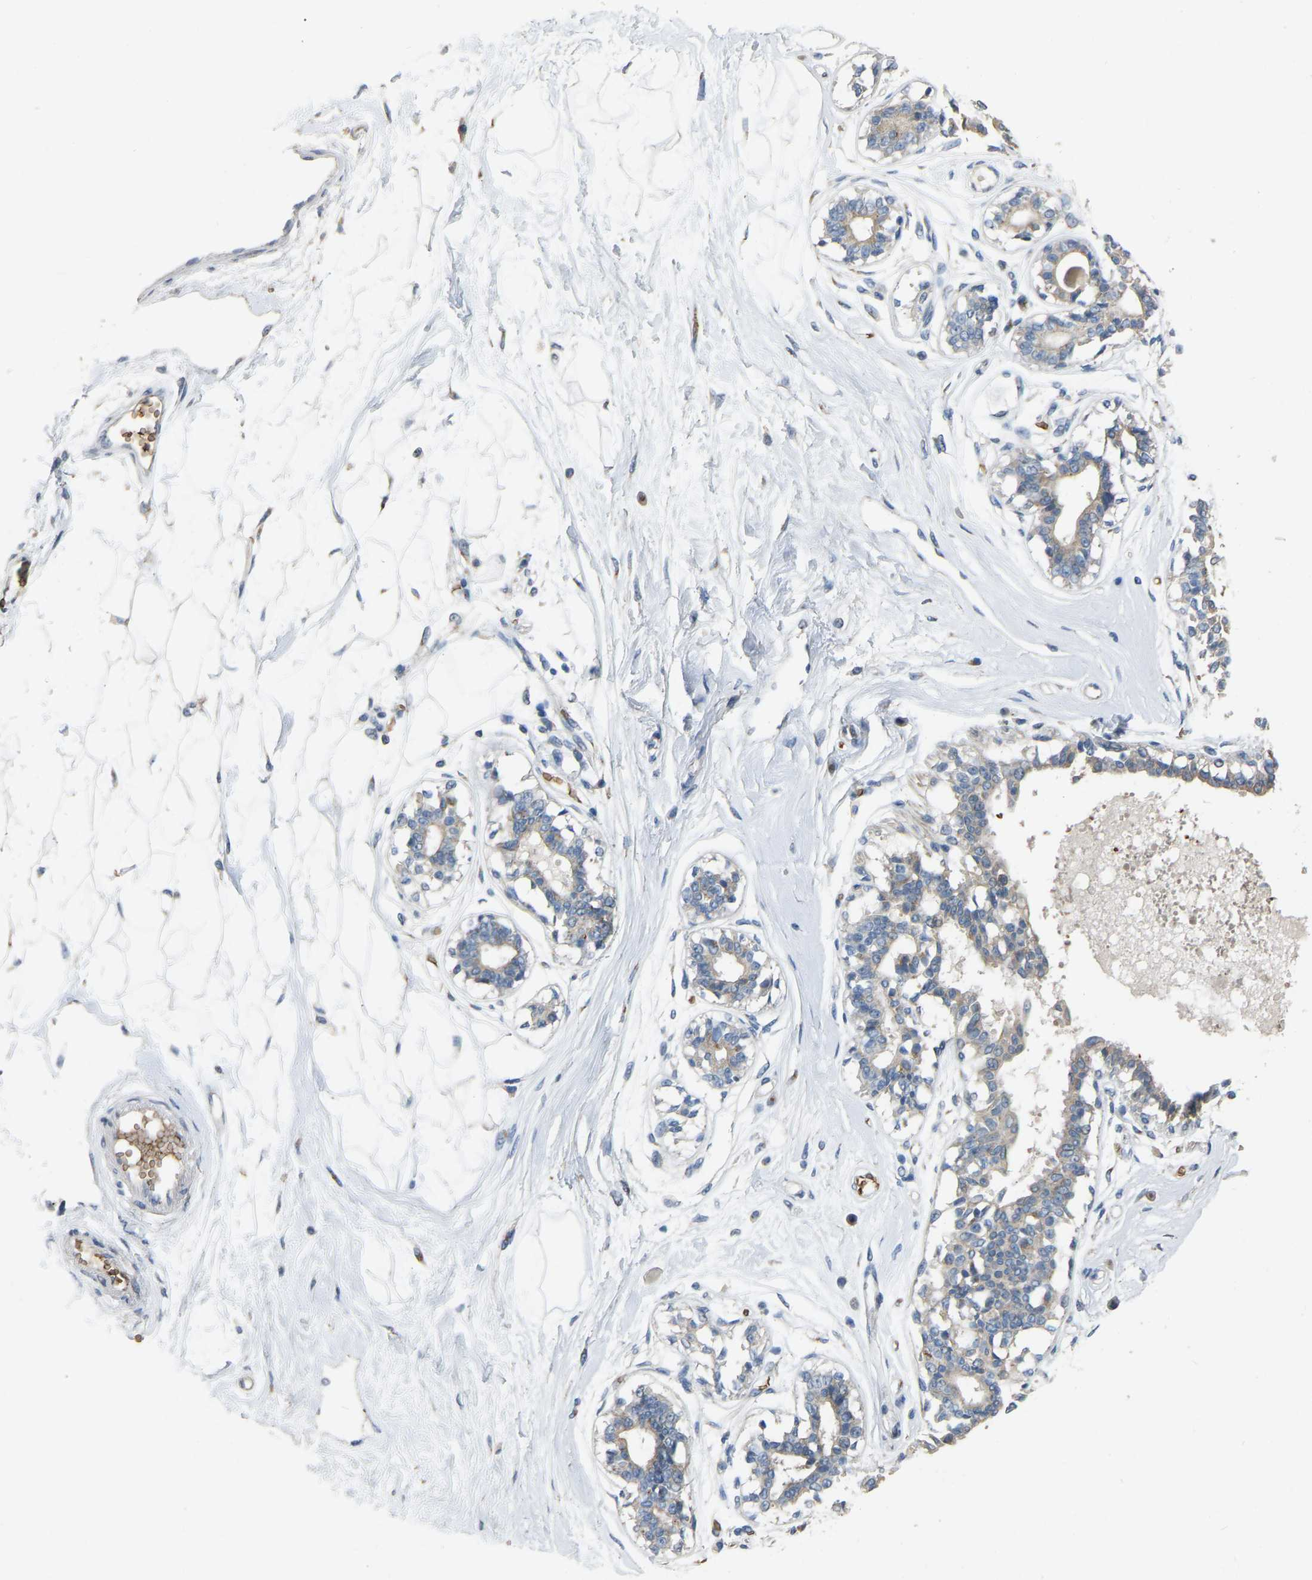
{"staining": {"intensity": "negative", "quantity": "none", "location": "none"}, "tissue": "breast", "cell_type": "Adipocytes", "image_type": "normal", "snomed": [{"axis": "morphology", "description": "Normal tissue, NOS"}, {"axis": "topography", "description": "Breast"}], "caption": "Adipocytes show no significant staining in normal breast. (Stains: DAB (3,3'-diaminobenzidine) immunohistochemistry (IHC) with hematoxylin counter stain, Microscopy: brightfield microscopy at high magnification).", "gene": "CFAP298", "patient": {"sex": "female", "age": 45}}